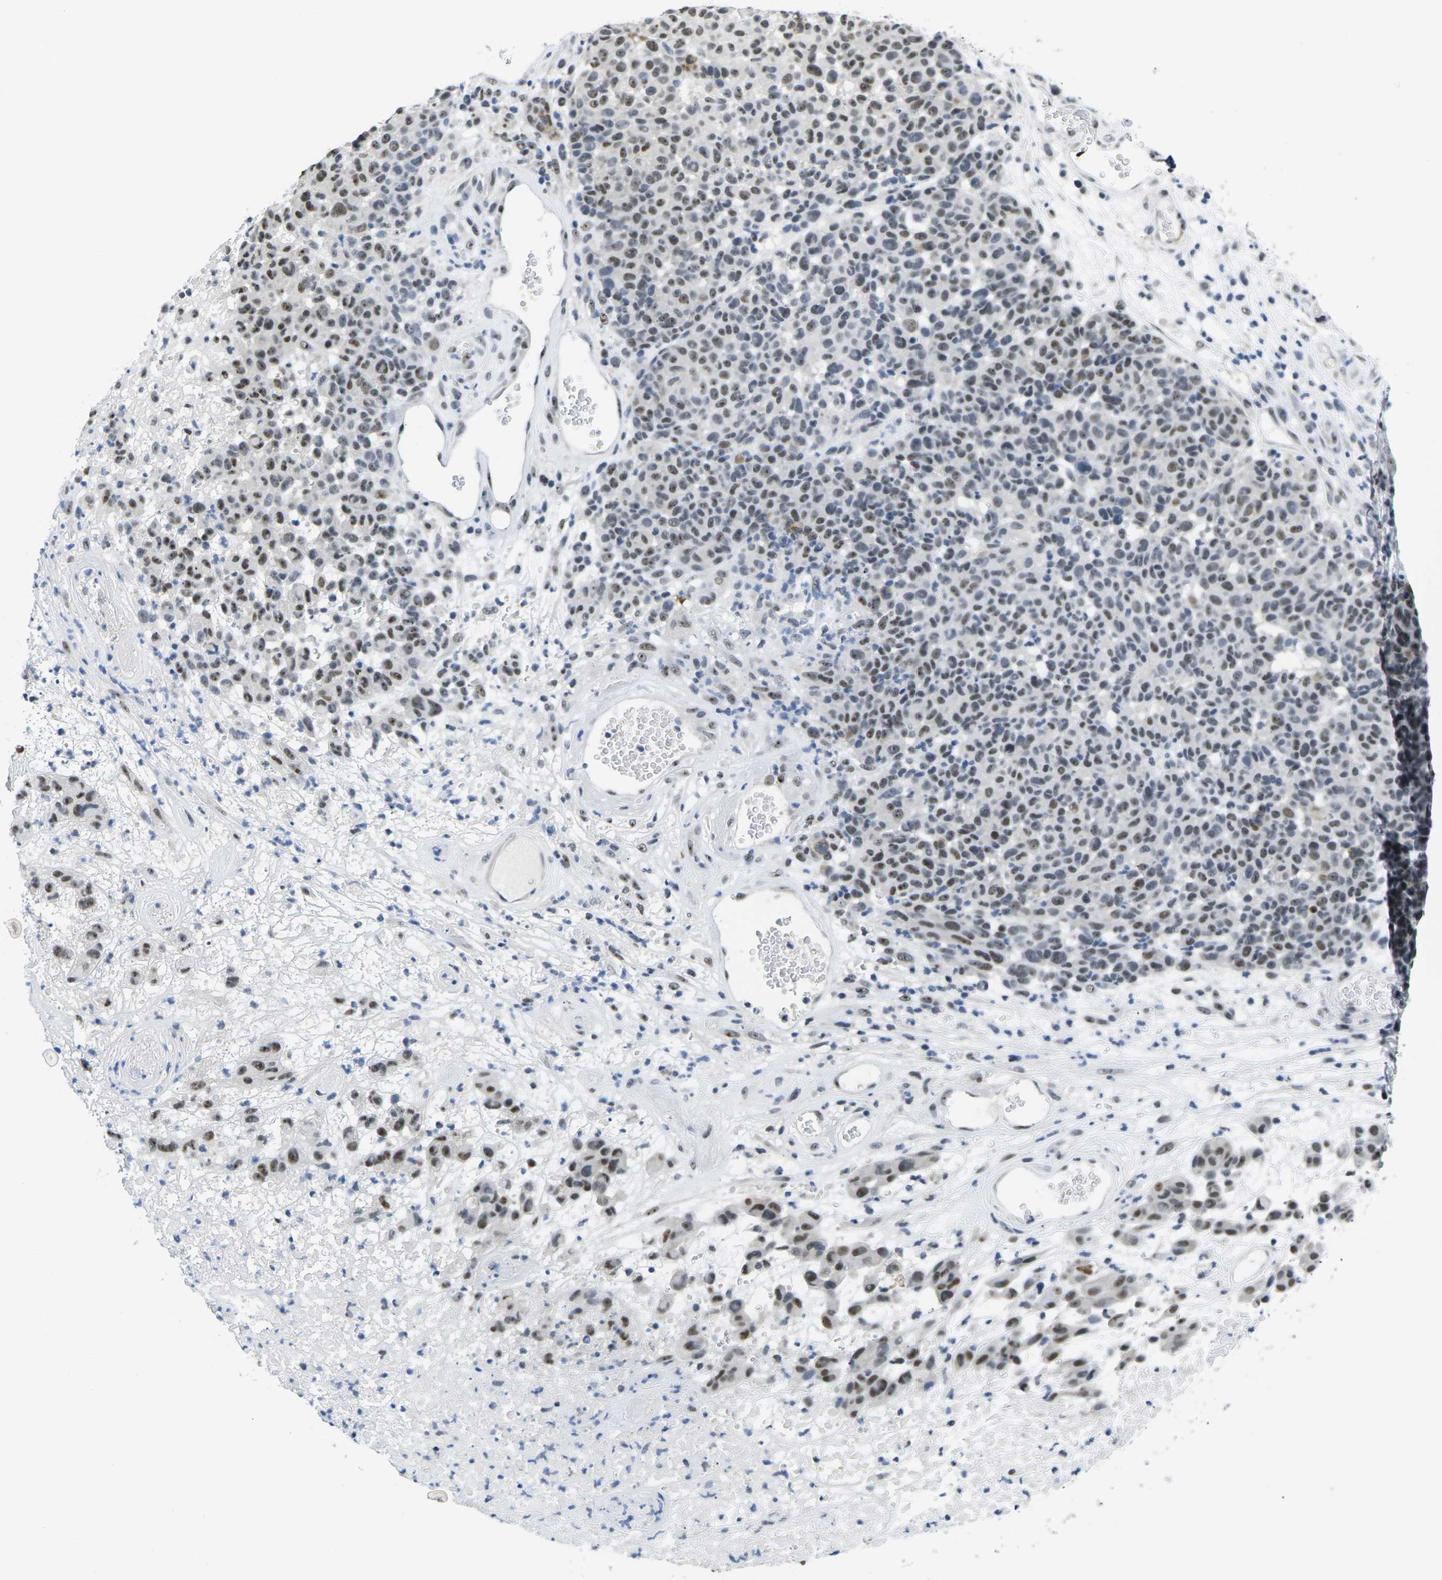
{"staining": {"intensity": "weak", "quantity": "25%-75%", "location": "nuclear"}, "tissue": "melanoma", "cell_type": "Tumor cells", "image_type": "cancer", "snomed": [{"axis": "morphology", "description": "Malignant melanoma, NOS"}, {"axis": "topography", "description": "Skin"}], "caption": "Immunohistochemistry (IHC) image of neoplastic tissue: human melanoma stained using IHC demonstrates low levels of weak protein expression localized specifically in the nuclear of tumor cells, appearing as a nuclear brown color.", "gene": "NSRP1", "patient": {"sex": "male", "age": 59}}